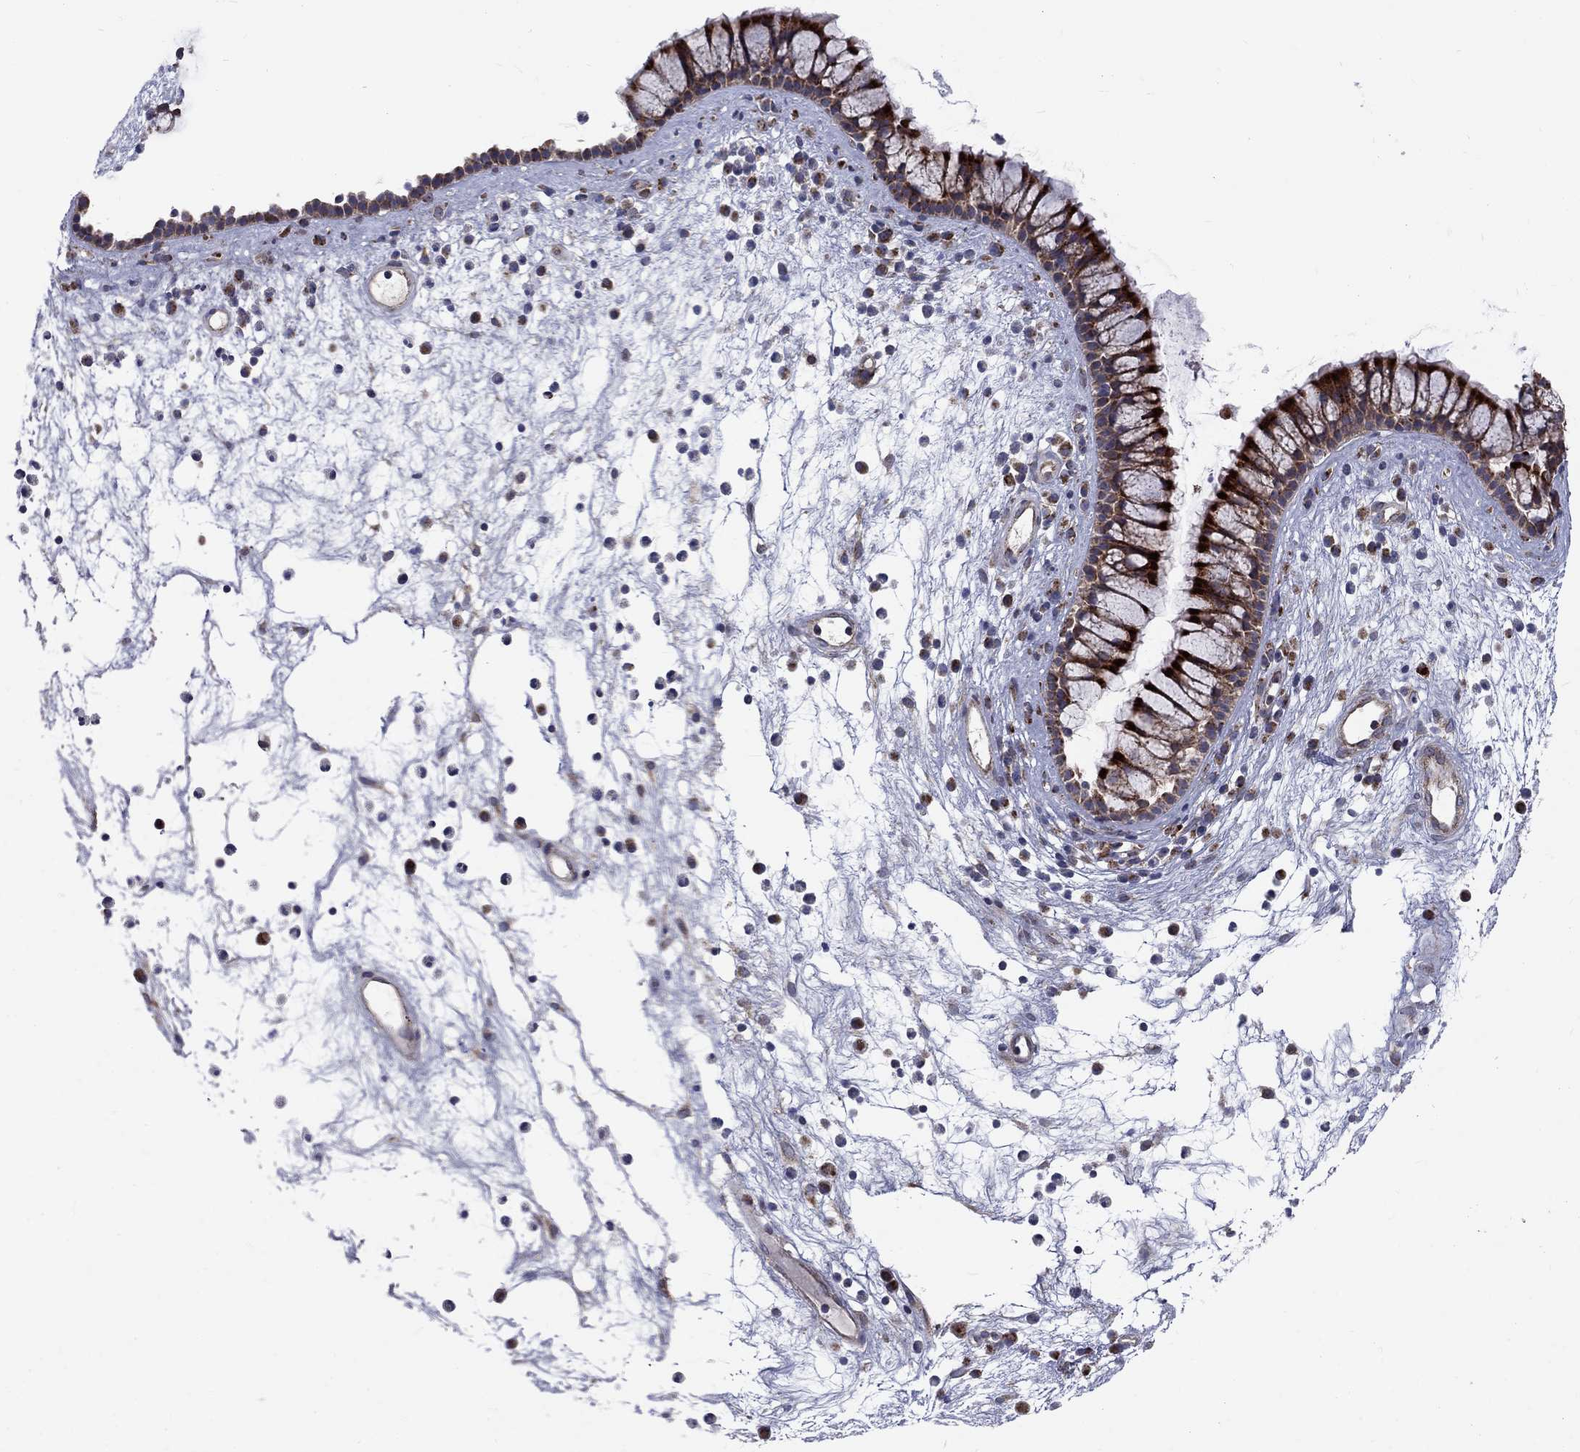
{"staining": {"intensity": "strong", "quantity": ">75%", "location": "cytoplasmic/membranous"}, "tissue": "nasopharynx", "cell_type": "Respiratory epithelial cells", "image_type": "normal", "snomed": [{"axis": "morphology", "description": "Normal tissue, NOS"}, {"axis": "topography", "description": "Nasopharynx"}], "caption": "Approximately >75% of respiratory epithelial cells in unremarkable nasopharynx show strong cytoplasmic/membranous protein positivity as visualized by brown immunohistochemical staining.", "gene": "ALDH1B1", "patient": {"sex": "male", "age": 77}}